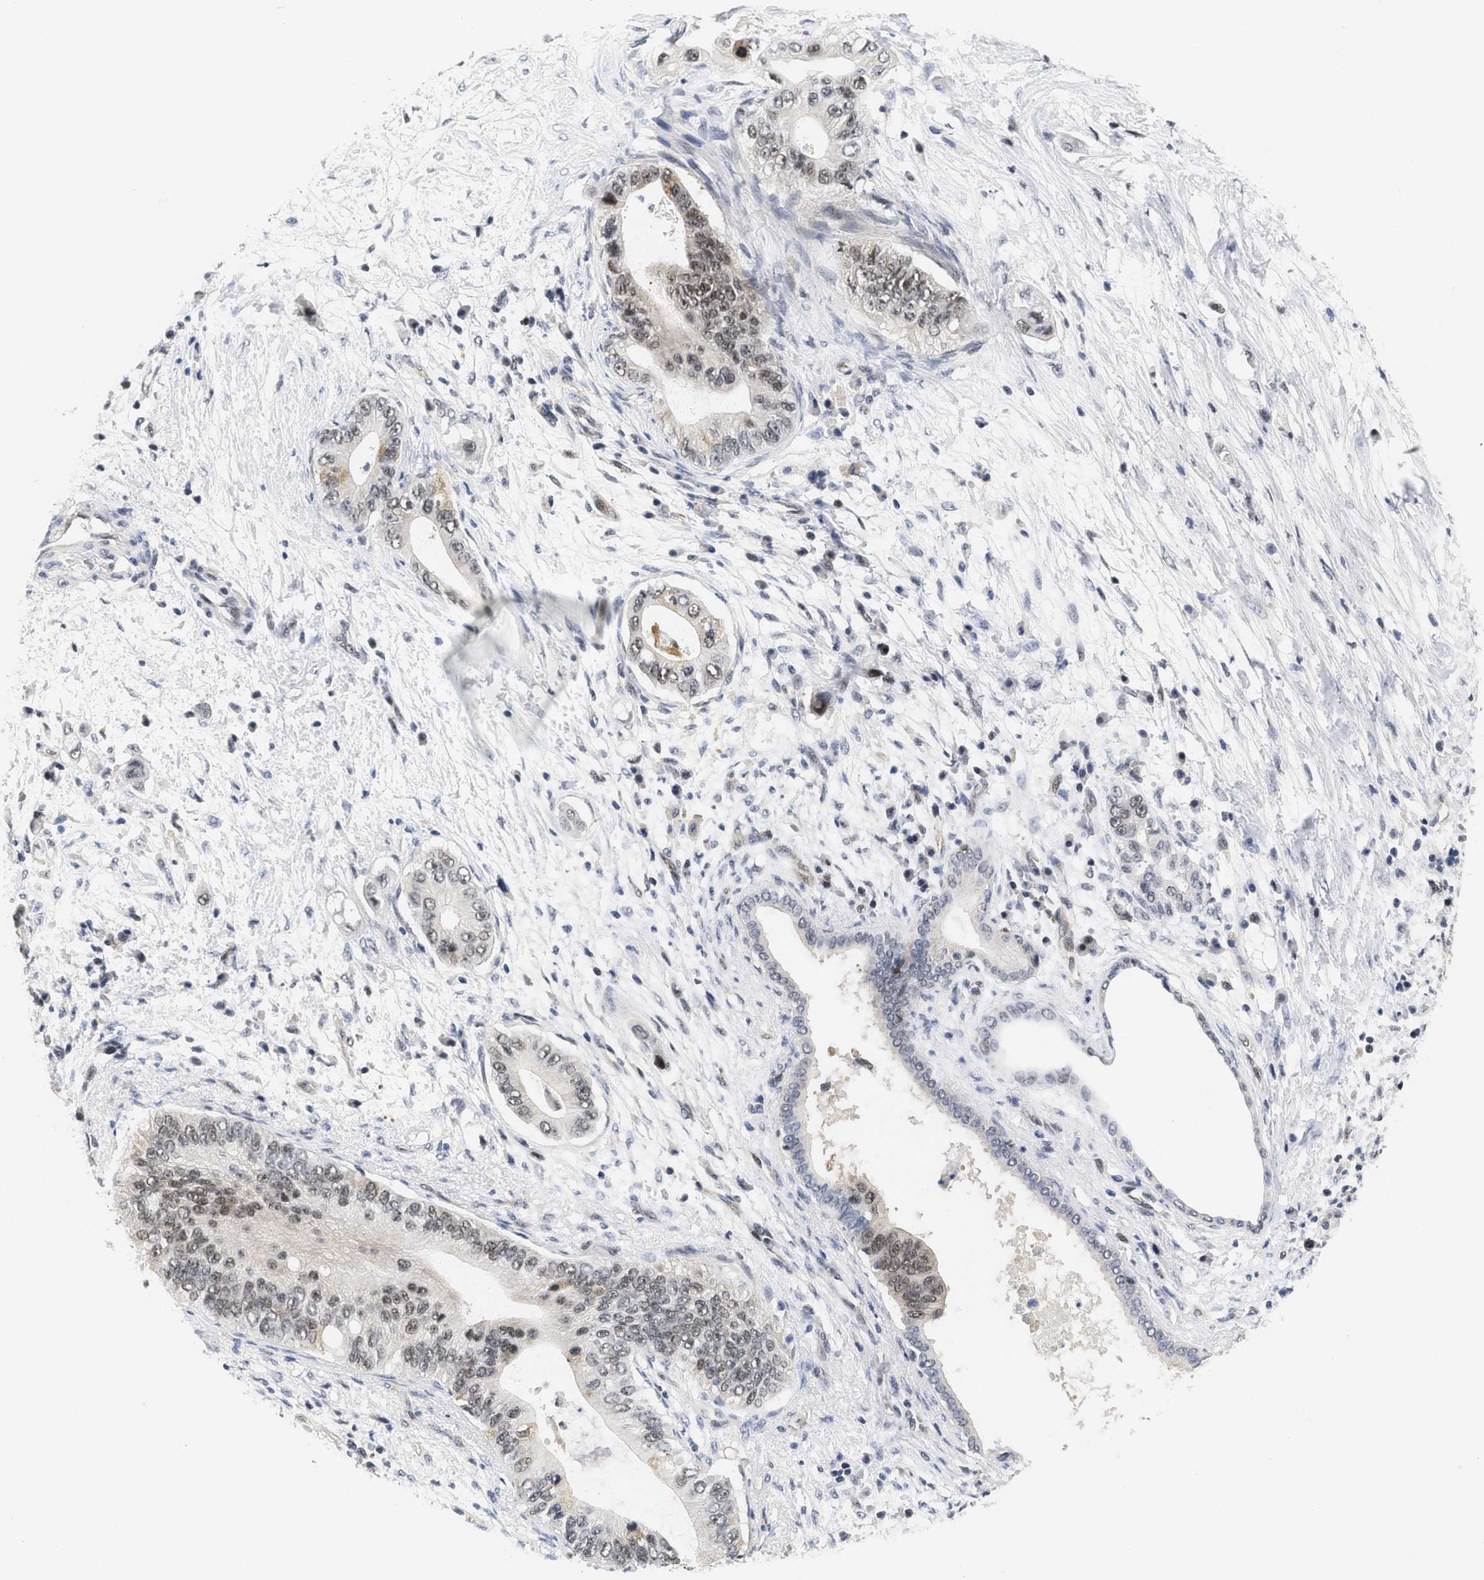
{"staining": {"intensity": "moderate", "quantity": "<25%", "location": "nuclear"}, "tissue": "pancreatic cancer", "cell_type": "Tumor cells", "image_type": "cancer", "snomed": [{"axis": "morphology", "description": "Adenocarcinoma, NOS"}, {"axis": "topography", "description": "Pancreas"}], "caption": "An image showing moderate nuclear expression in about <25% of tumor cells in pancreatic adenocarcinoma, as visualized by brown immunohistochemical staining.", "gene": "HIF1A", "patient": {"sex": "male", "age": 77}}